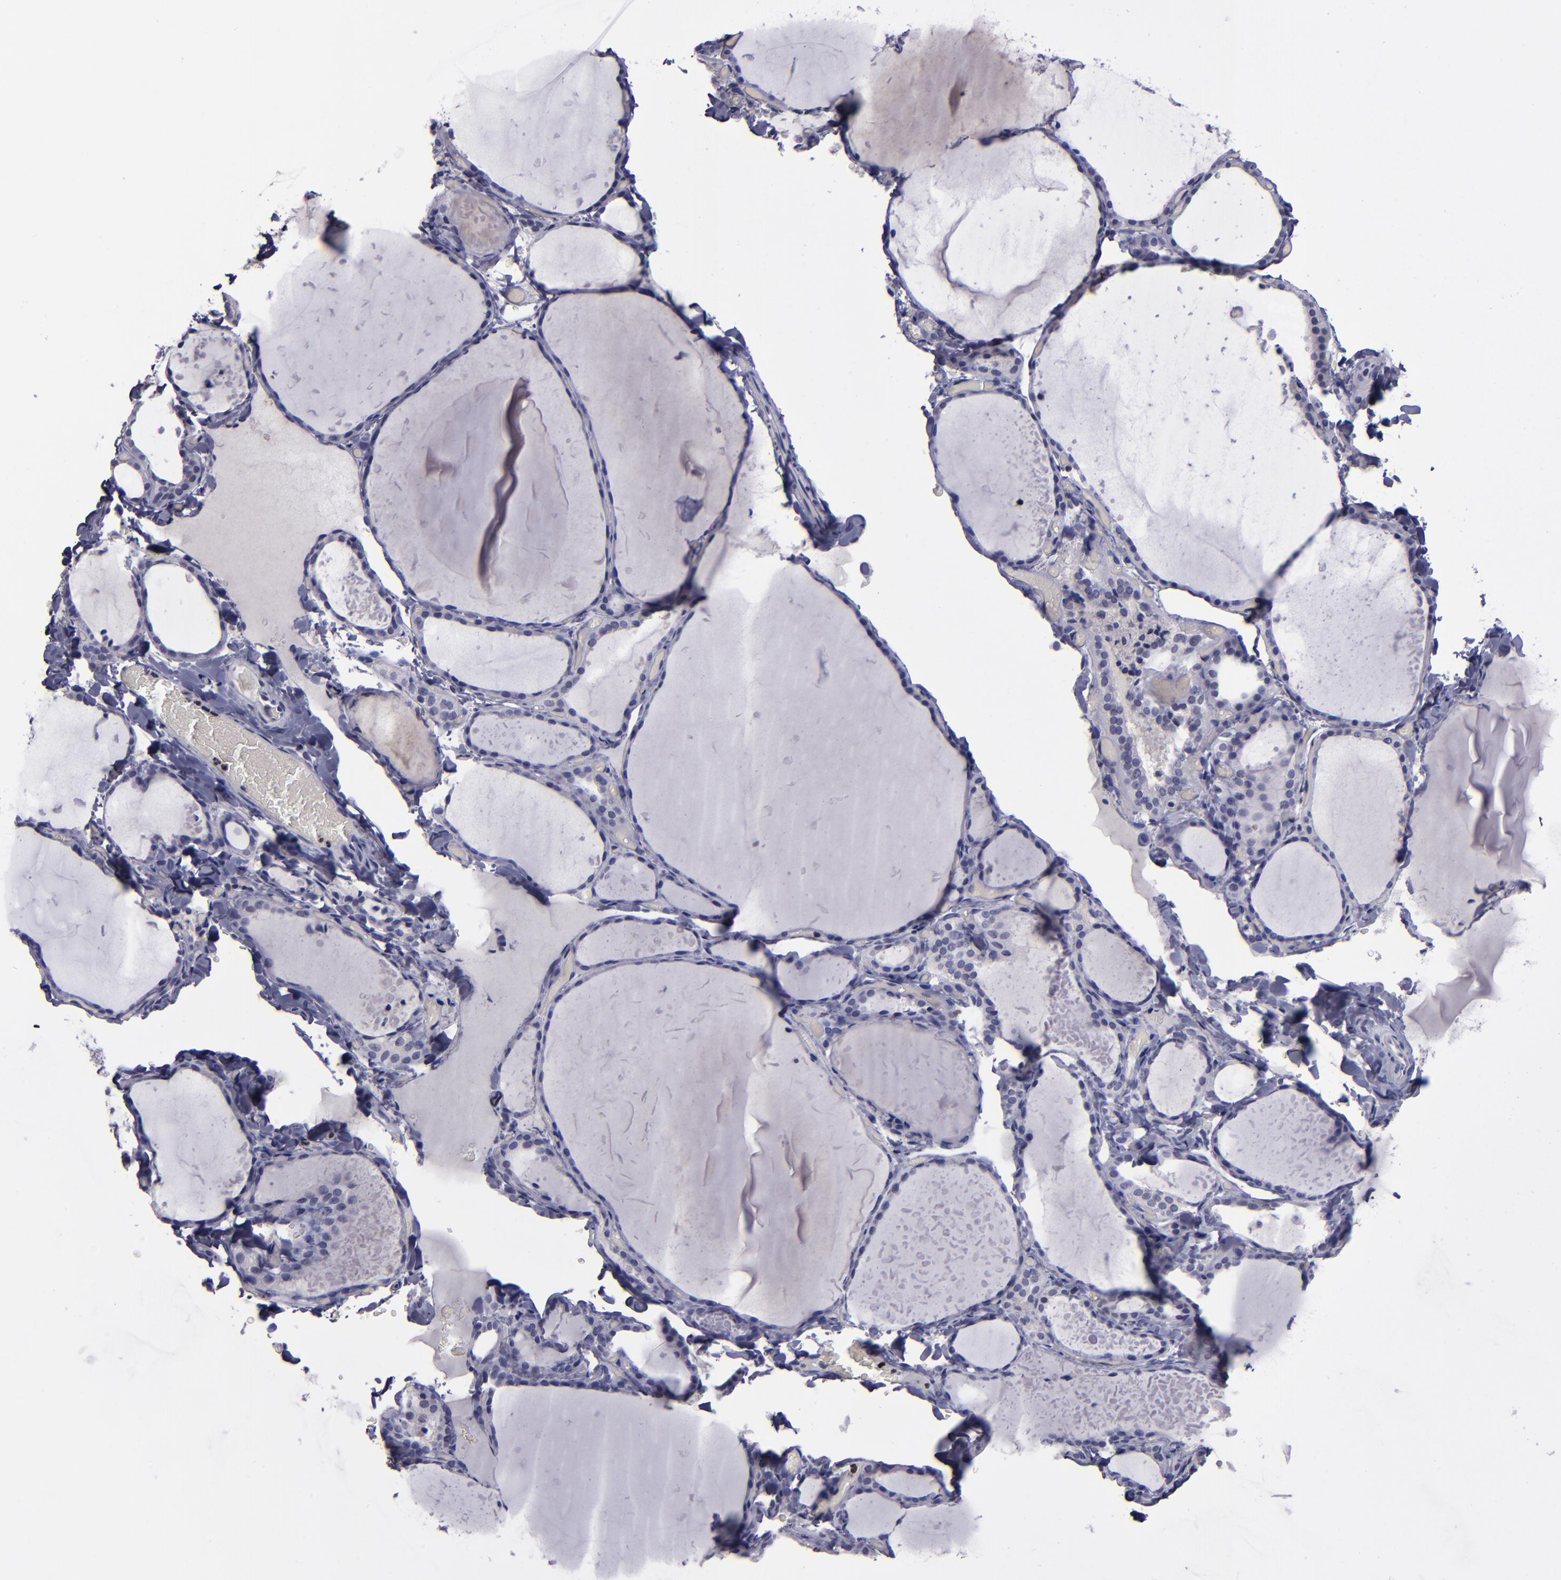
{"staining": {"intensity": "negative", "quantity": "none", "location": "none"}, "tissue": "thyroid gland", "cell_type": "Glandular cells", "image_type": "normal", "snomed": [{"axis": "morphology", "description": "Normal tissue, NOS"}, {"axis": "topography", "description": "Thyroid gland"}], "caption": "An immunohistochemistry image of normal thyroid gland is shown. There is no staining in glandular cells of thyroid gland. (IHC, brightfield microscopy, high magnification).", "gene": "CEBPE", "patient": {"sex": "female", "age": 22}}